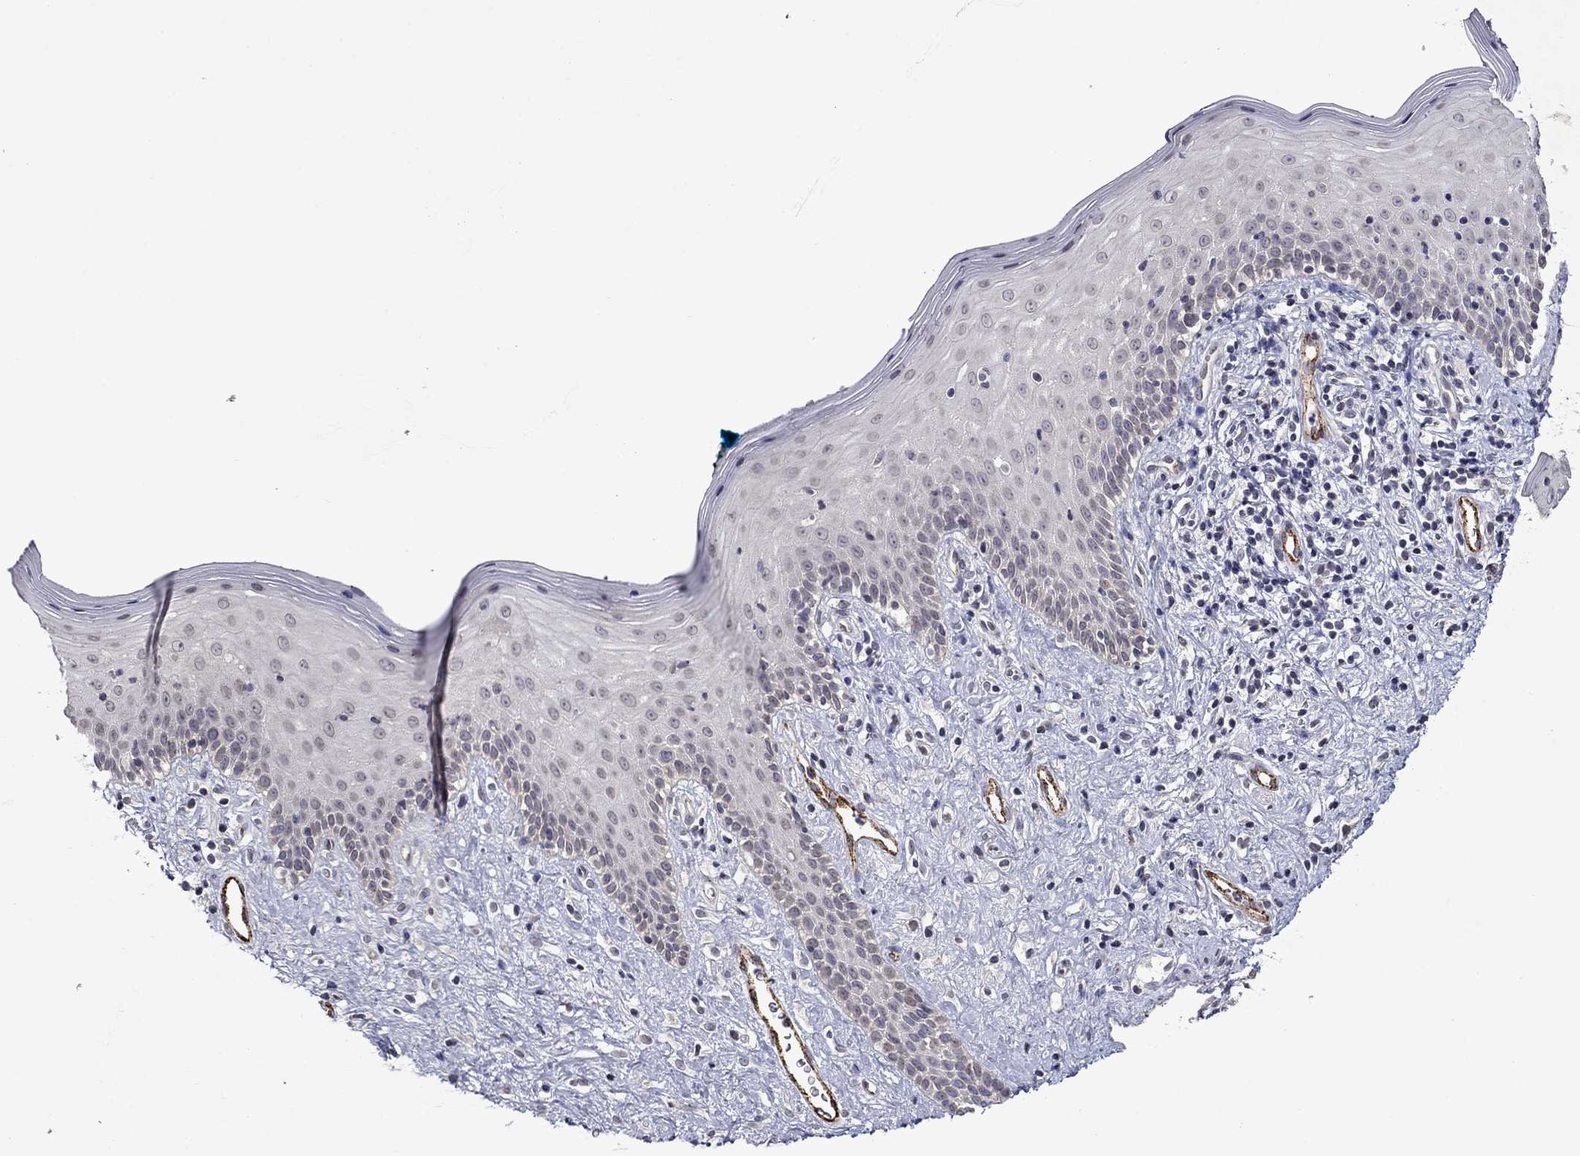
{"staining": {"intensity": "negative", "quantity": "none", "location": "none"}, "tissue": "vagina", "cell_type": "Squamous epithelial cells", "image_type": "normal", "snomed": [{"axis": "morphology", "description": "Normal tissue, NOS"}, {"axis": "topography", "description": "Vagina"}], "caption": "The IHC histopathology image has no significant positivity in squamous epithelial cells of vagina. (Immunohistochemistry (ihc), brightfield microscopy, high magnification).", "gene": "SLITRK1", "patient": {"sex": "female", "age": 47}}